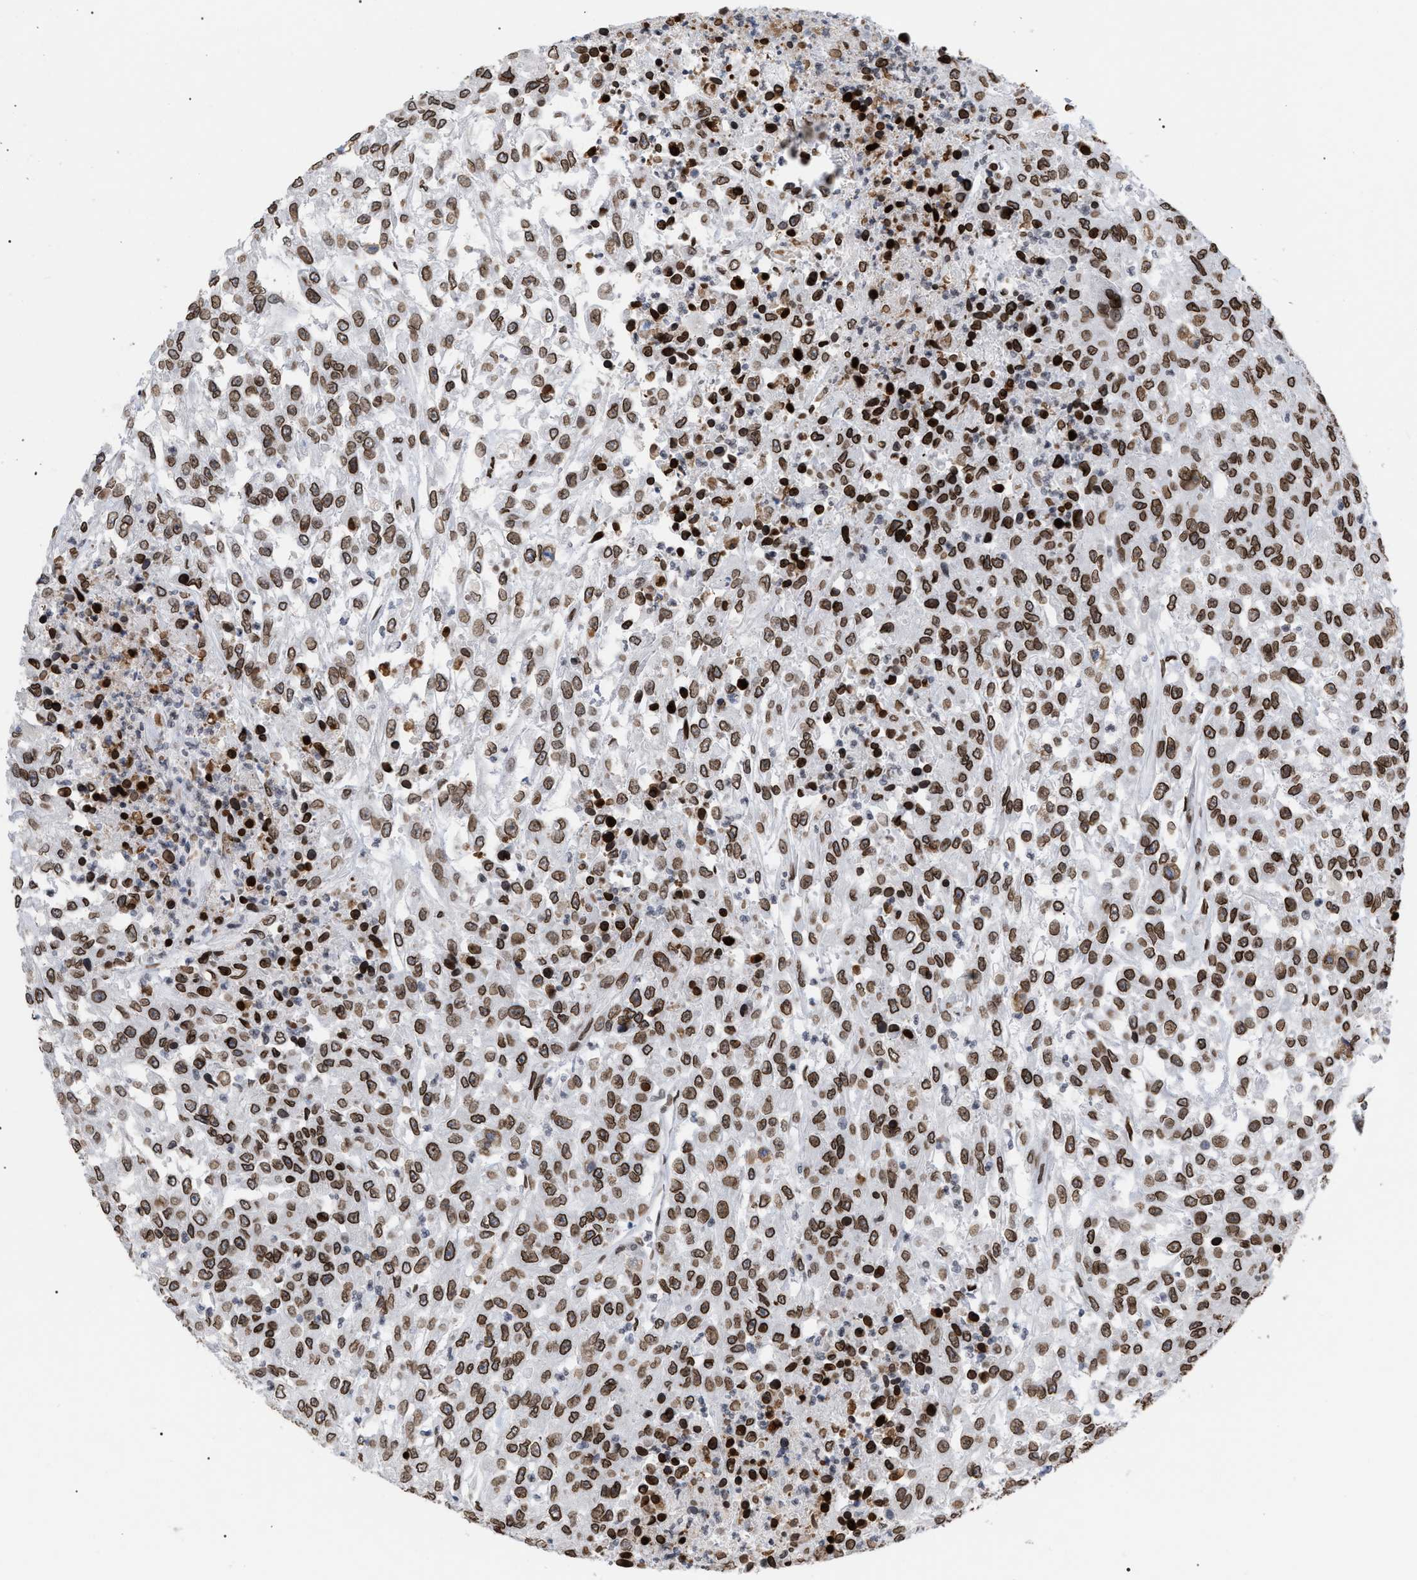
{"staining": {"intensity": "moderate", "quantity": ">75%", "location": "cytoplasmic/membranous,nuclear"}, "tissue": "urothelial cancer", "cell_type": "Tumor cells", "image_type": "cancer", "snomed": [{"axis": "morphology", "description": "Urothelial carcinoma, High grade"}, {"axis": "topography", "description": "Urinary bladder"}], "caption": "High-grade urothelial carcinoma stained with IHC reveals moderate cytoplasmic/membranous and nuclear positivity in about >75% of tumor cells.", "gene": "TPR", "patient": {"sex": "male", "age": 46}}